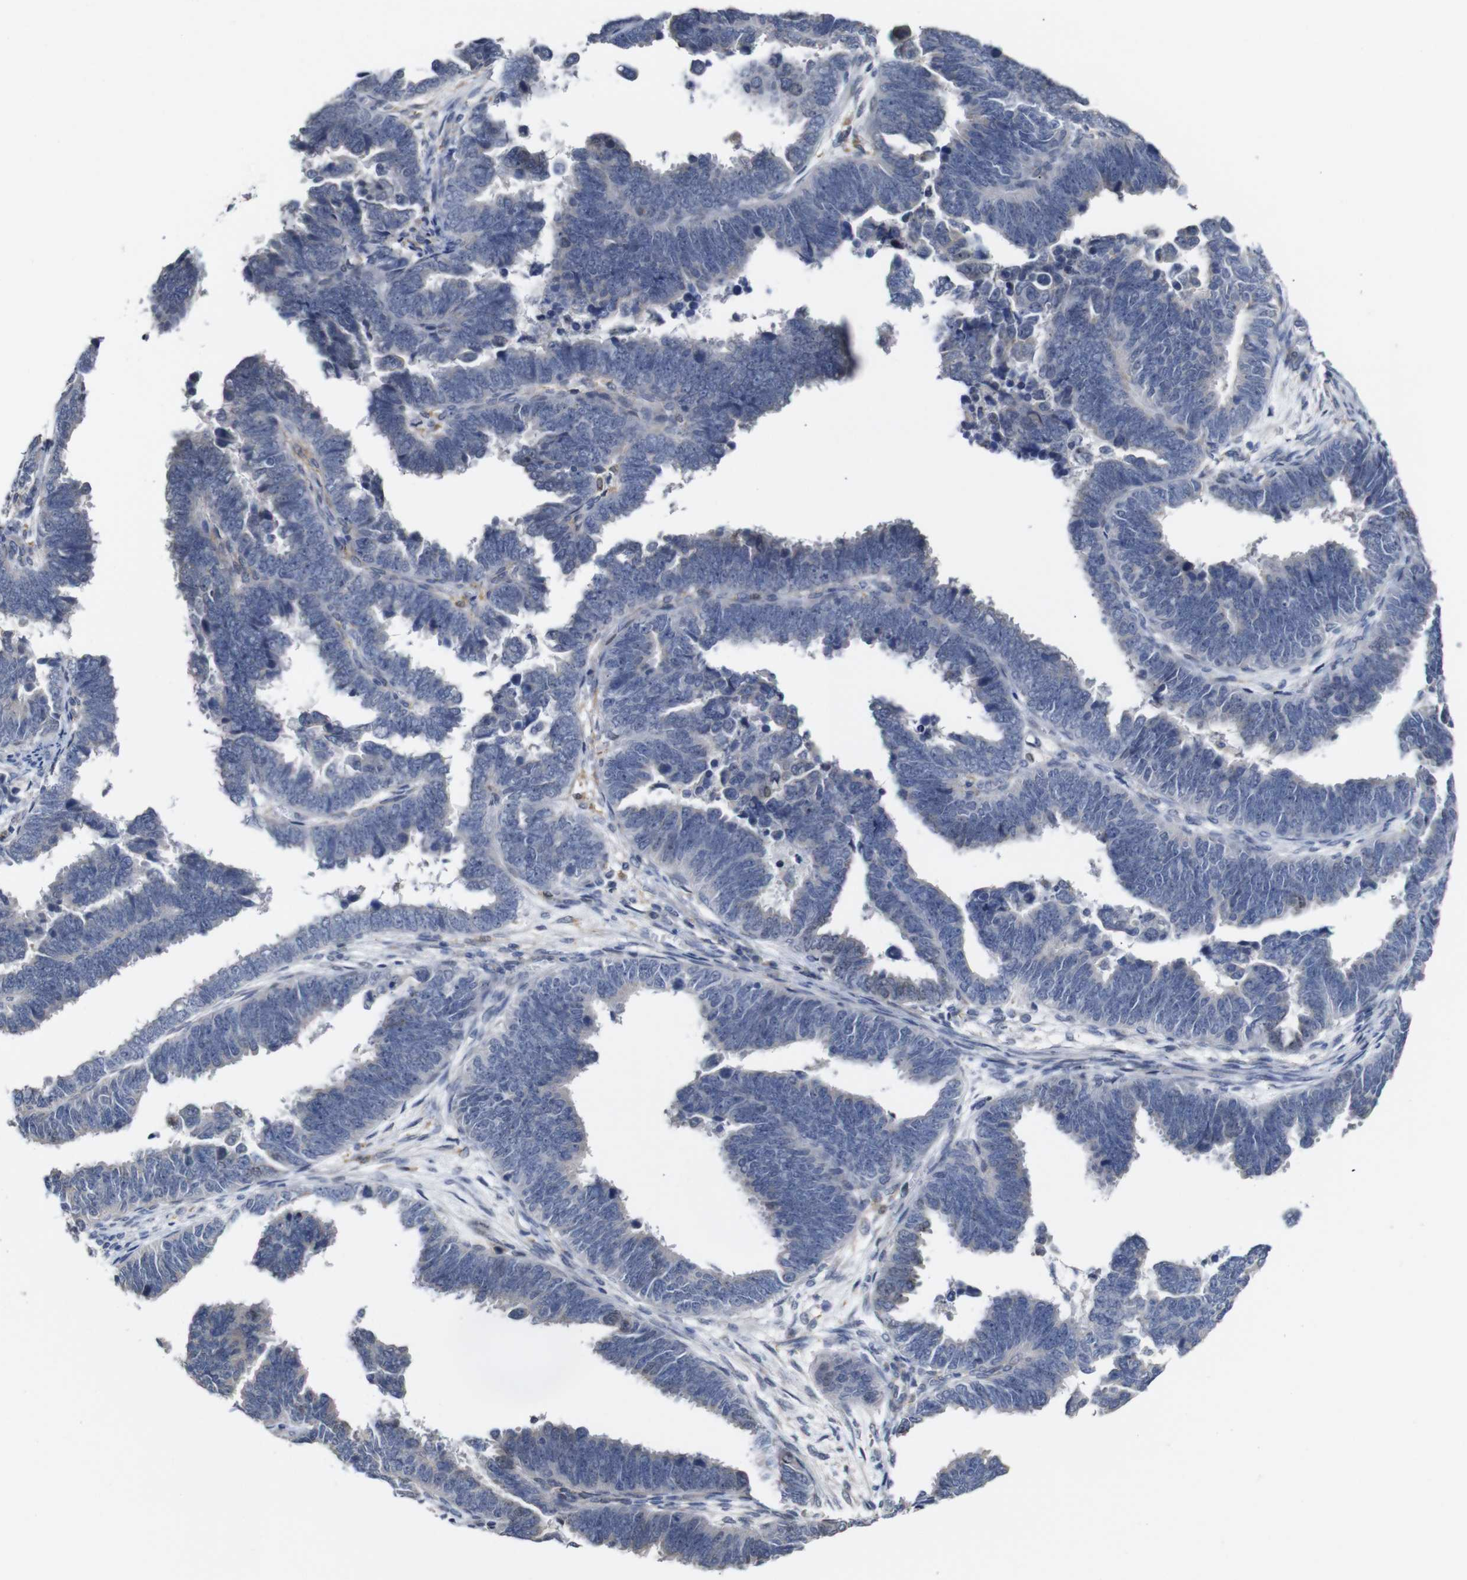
{"staining": {"intensity": "negative", "quantity": "none", "location": "none"}, "tissue": "endometrial cancer", "cell_type": "Tumor cells", "image_type": "cancer", "snomed": [{"axis": "morphology", "description": "Adenocarcinoma, NOS"}, {"axis": "topography", "description": "Endometrium"}], "caption": "Immunohistochemistry histopathology image of endometrial cancer stained for a protein (brown), which demonstrates no staining in tumor cells. Nuclei are stained in blue.", "gene": "TCEAL9", "patient": {"sex": "female", "age": 75}}